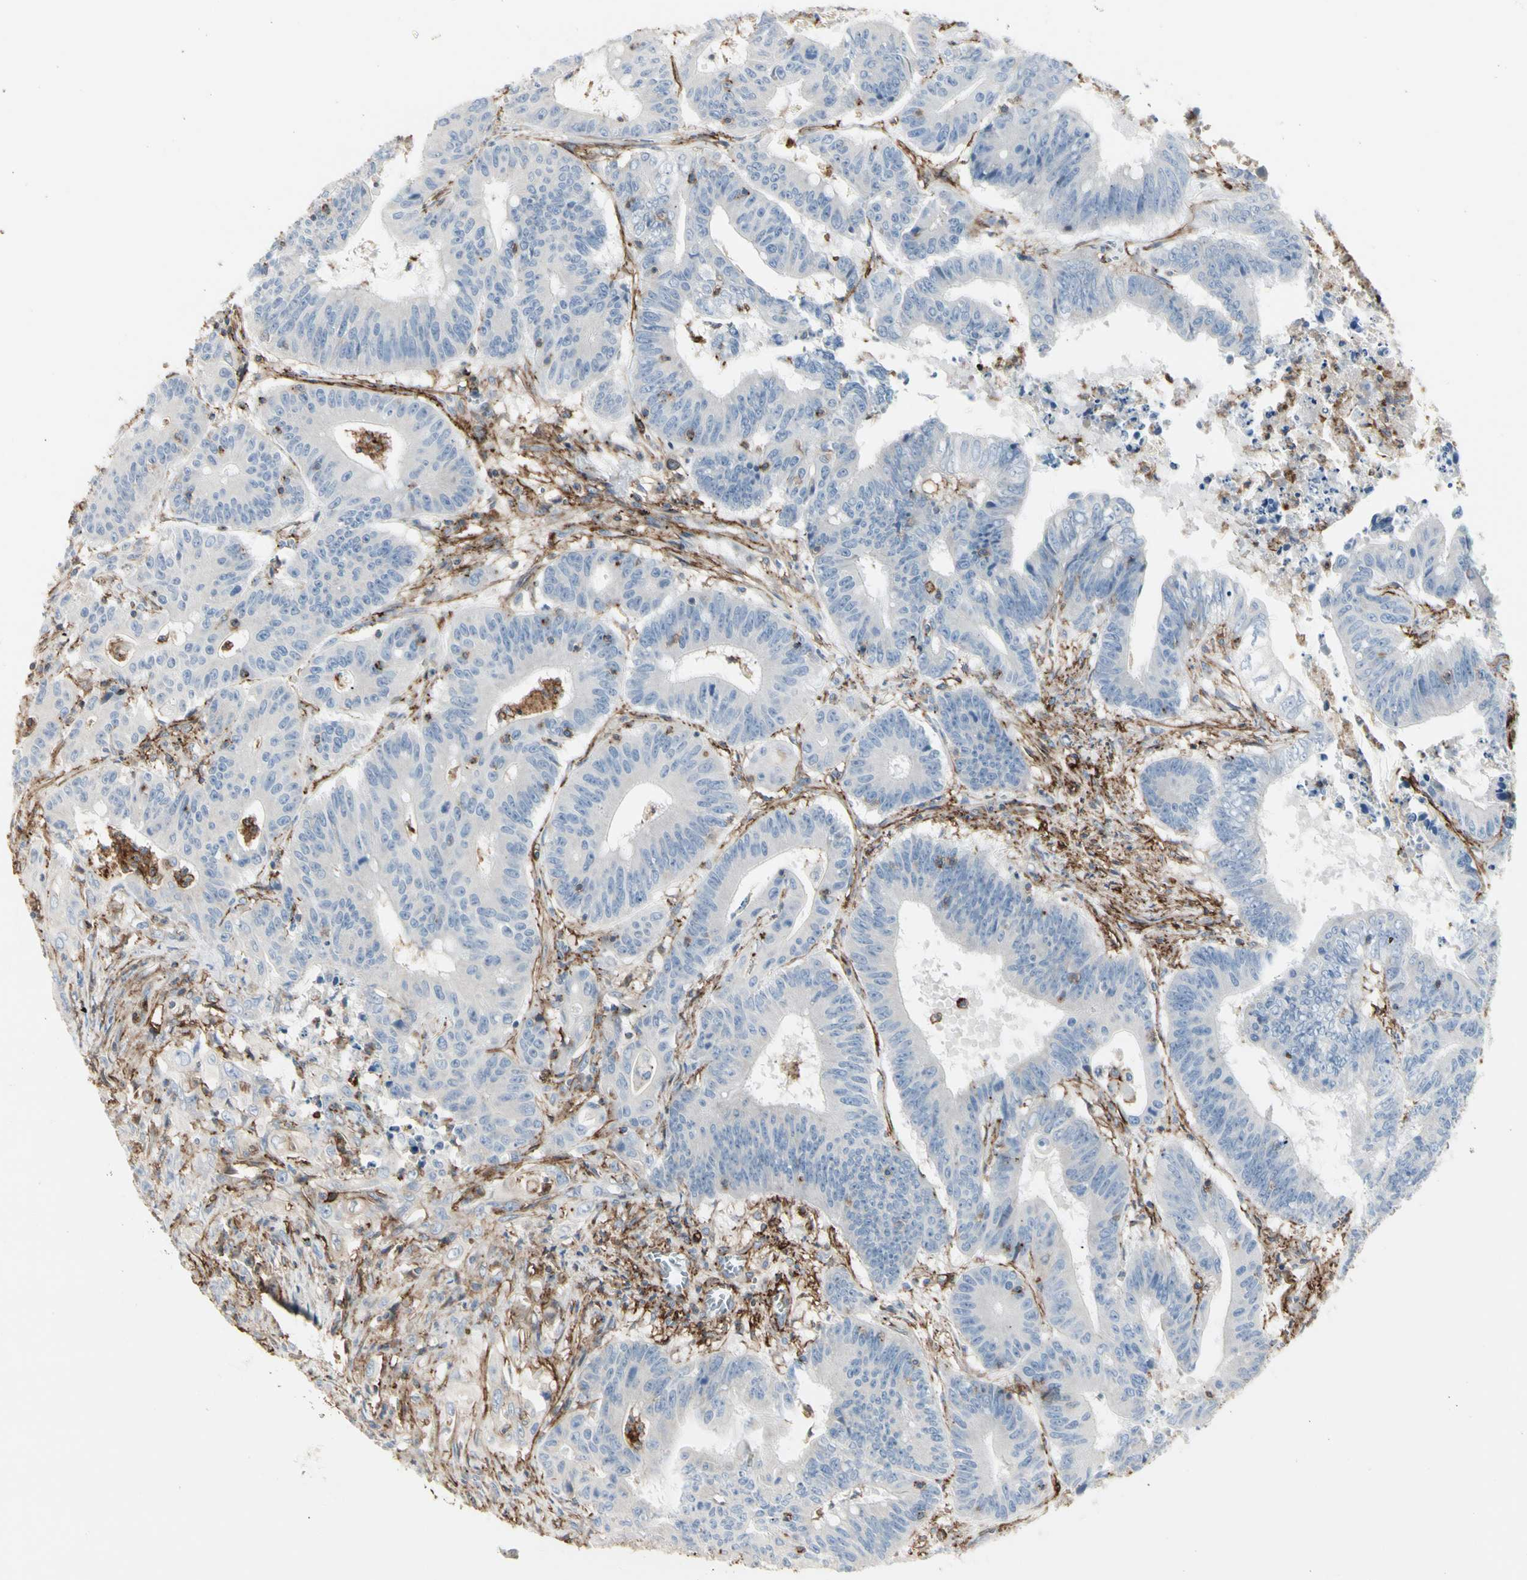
{"staining": {"intensity": "negative", "quantity": "none", "location": "none"}, "tissue": "colorectal cancer", "cell_type": "Tumor cells", "image_type": "cancer", "snomed": [{"axis": "morphology", "description": "Adenocarcinoma, NOS"}, {"axis": "topography", "description": "Colon"}], "caption": "Histopathology image shows no protein expression in tumor cells of colorectal cancer tissue.", "gene": "CLEC2B", "patient": {"sex": "male", "age": 45}}